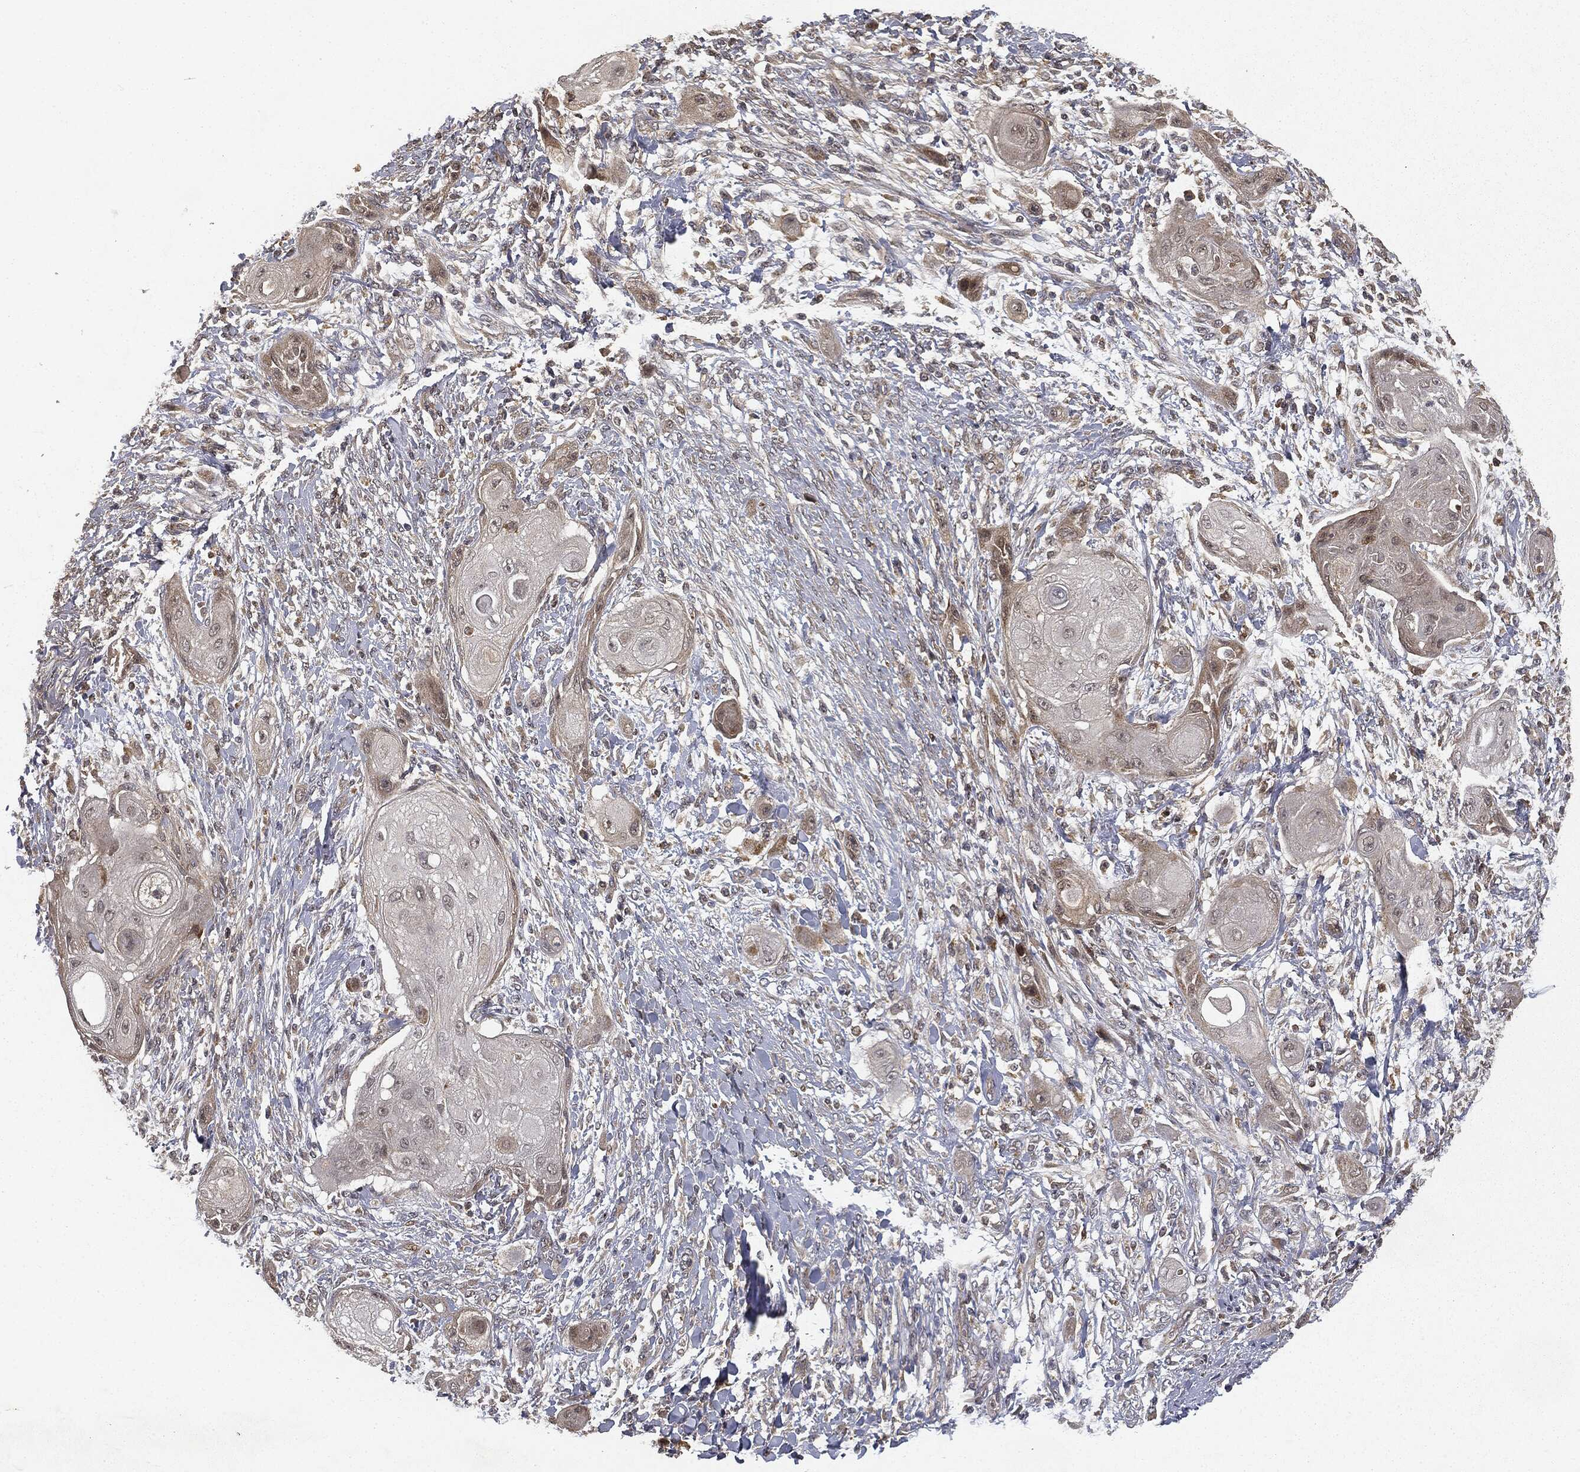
{"staining": {"intensity": "negative", "quantity": "none", "location": "none"}, "tissue": "skin cancer", "cell_type": "Tumor cells", "image_type": "cancer", "snomed": [{"axis": "morphology", "description": "Squamous cell carcinoma, NOS"}, {"axis": "topography", "description": "Skin"}], "caption": "Immunohistochemistry photomicrograph of squamous cell carcinoma (skin) stained for a protein (brown), which reveals no expression in tumor cells. Brightfield microscopy of IHC stained with DAB (brown) and hematoxylin (blue), captured at high magnification.", "gene": "MIER2", "patient": {"sex": "male", "age": 62}}